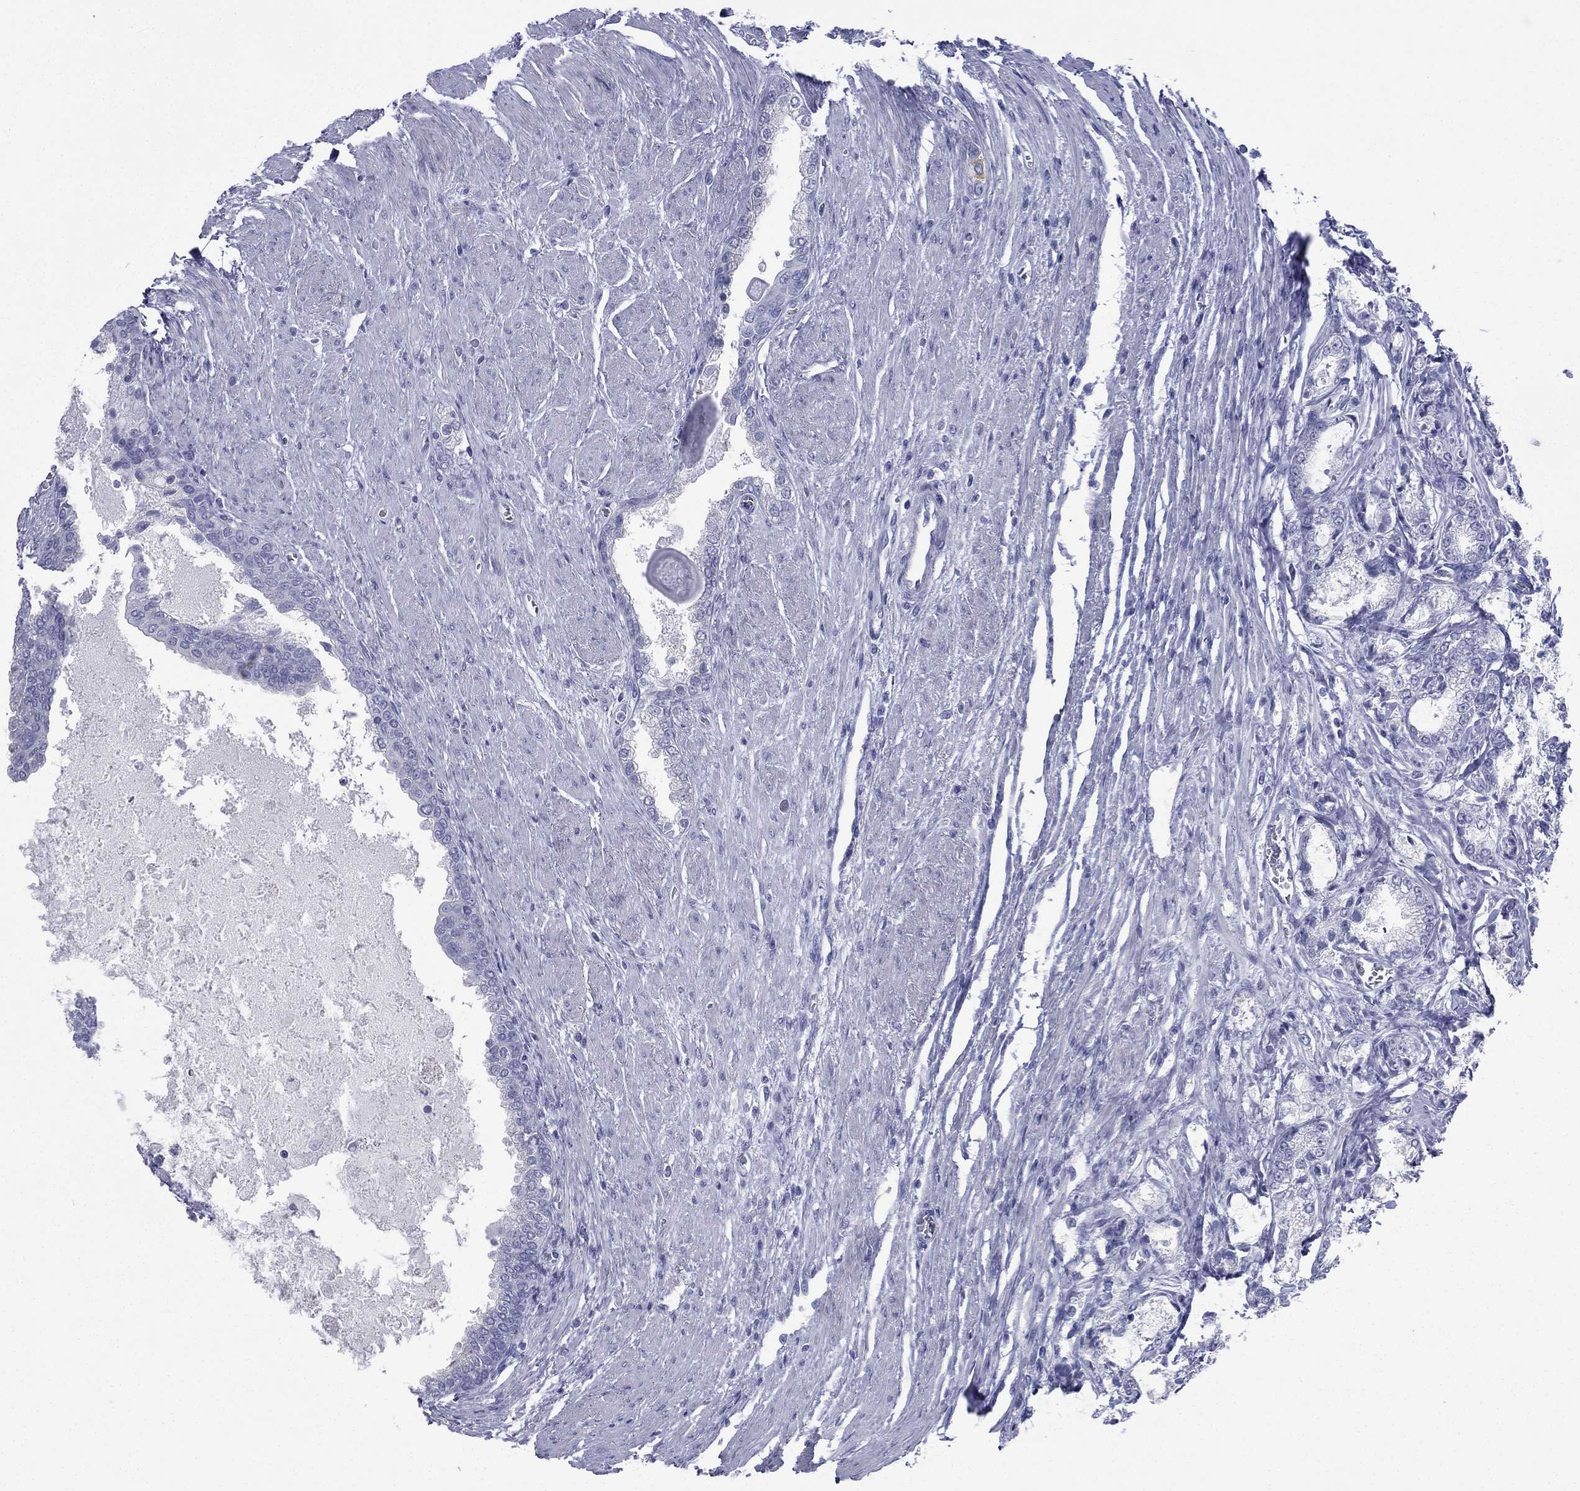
{"staining": {"intensity": "negative", "quantity": "none", "location": "none"}, "tissue": "prostate cancer", "cell_type": "Tumor cells", "image_type": "cancer", "snomed": [{"axis": "morphology", "description": "Adenocarcinoma, NOS"}, {"axis": "topography", "description": "Prostate and seminal vesicle, NOS"}, {"axis": "topography", "description": "Prostate"}], "caption": "Immunohistochemistry micrograph of neoplastic tissue: adenocarcinoma (prostate) stained with DAB shows no significant protein staining in tumor cells. The staining was performed using DAB (3,3'-diaminobenzidine) to visualize the protein expression in brown, while the nuclei were stained in blue with hematoxylin (Magnification: 20x).", "gene": "FCER2", "patient": {"sex": "male", "age": 62}}